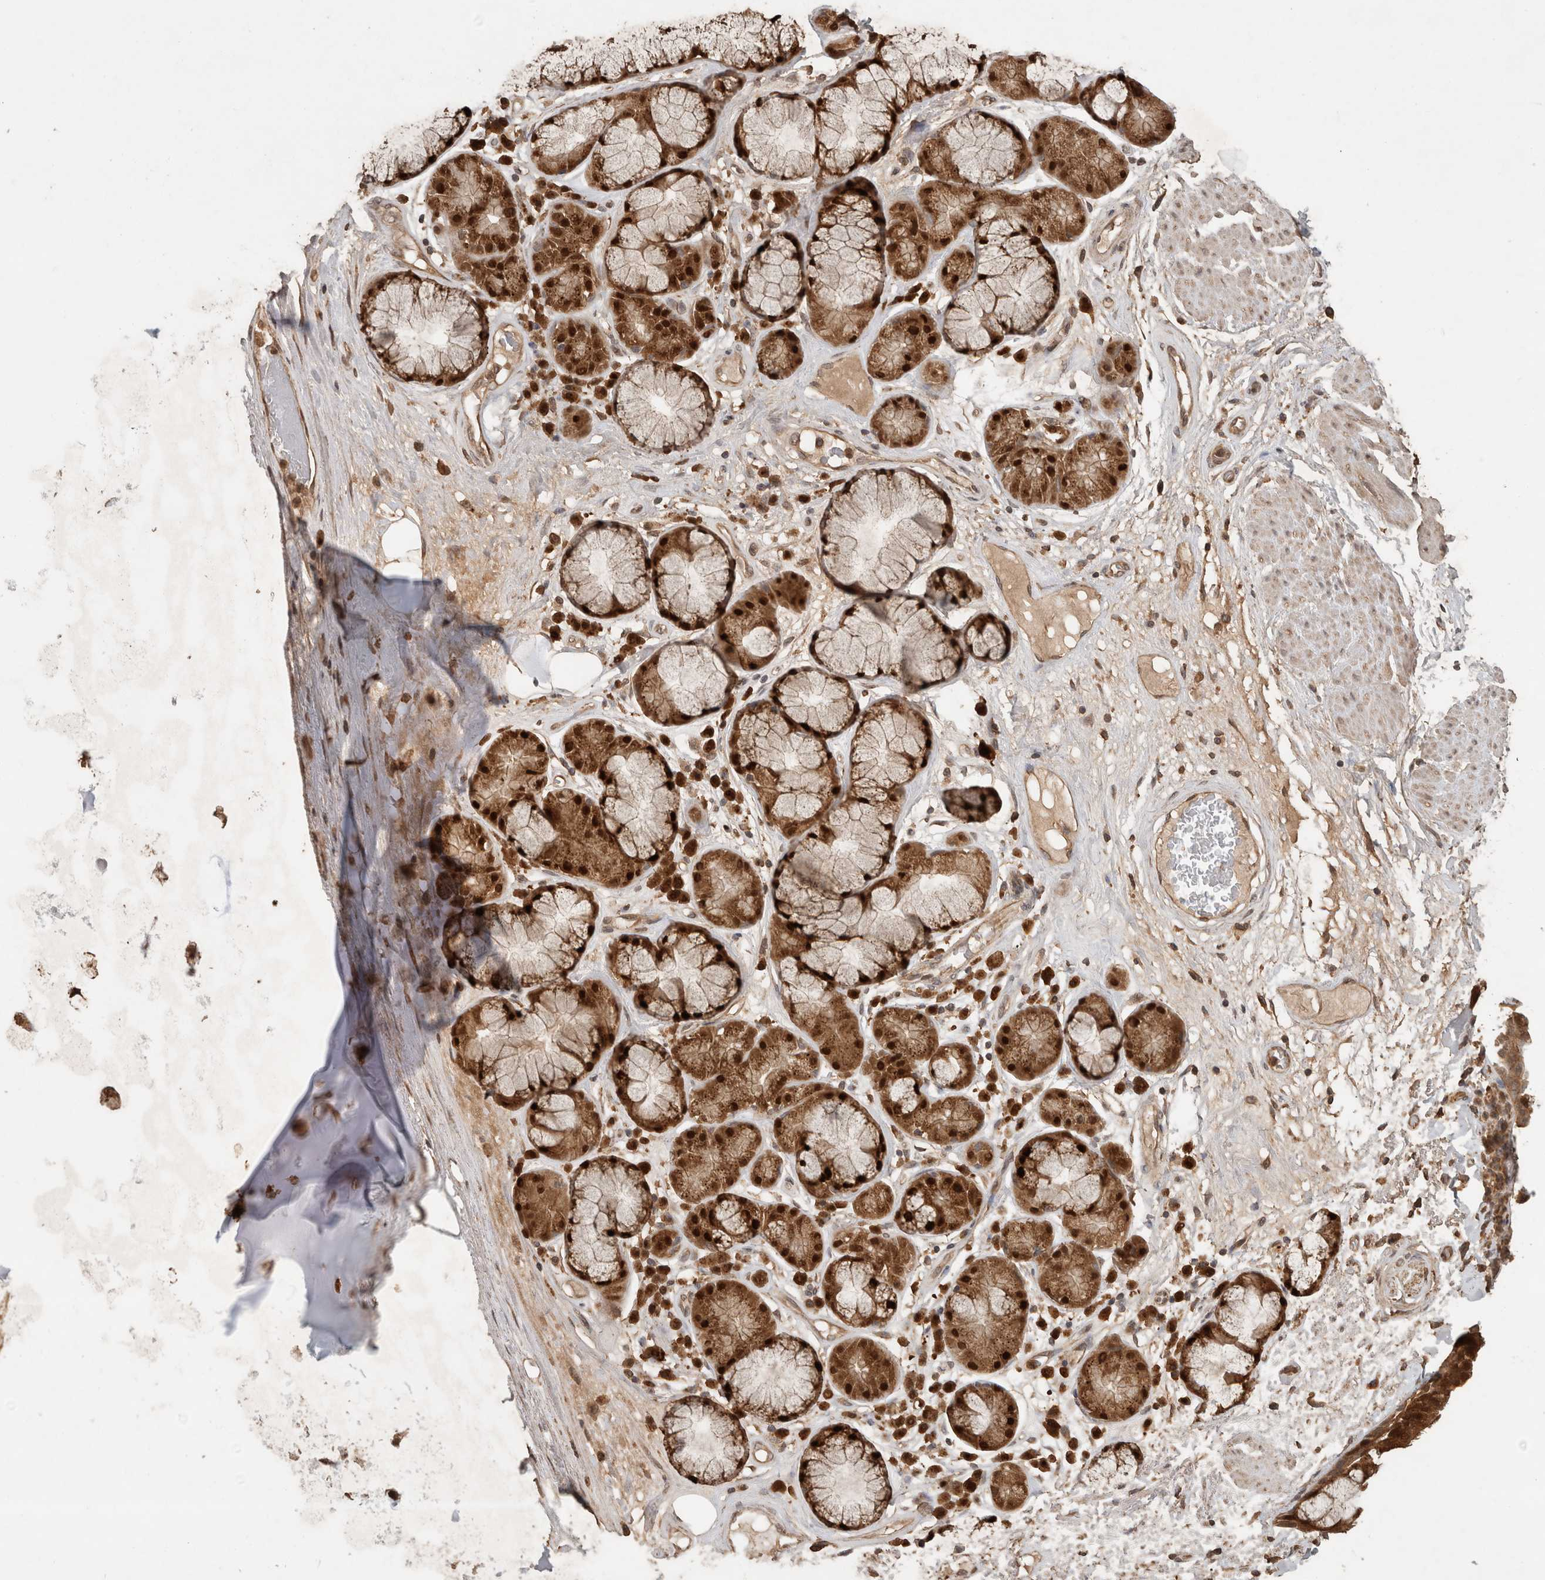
{"staining": {"intensity": "negative", "quantity": "none", "location": "none"}, "tissue": "adipose tissue", "cell_type": "Adipocytes", "image_type": "normal", "snomed": [{"axis": "morphology", "description": "Normal tissue, NOS"}, {"axis": "topography", "description": "Bronchus"}], "caption": "This image is of benign adipose tissue stained with immunohistochemistry (IHC) to label a protein in brown with the nuclei are counter-stained blue. There is no positivity in adipocytes. The staining was performed using DAB to visualize the protein expression in brown, while the nuclei were stained in blue with hematoxylin (Magnification: 20x).", "gene": "OTUD7B", "patient": {"sex": "male", "age": 66}}